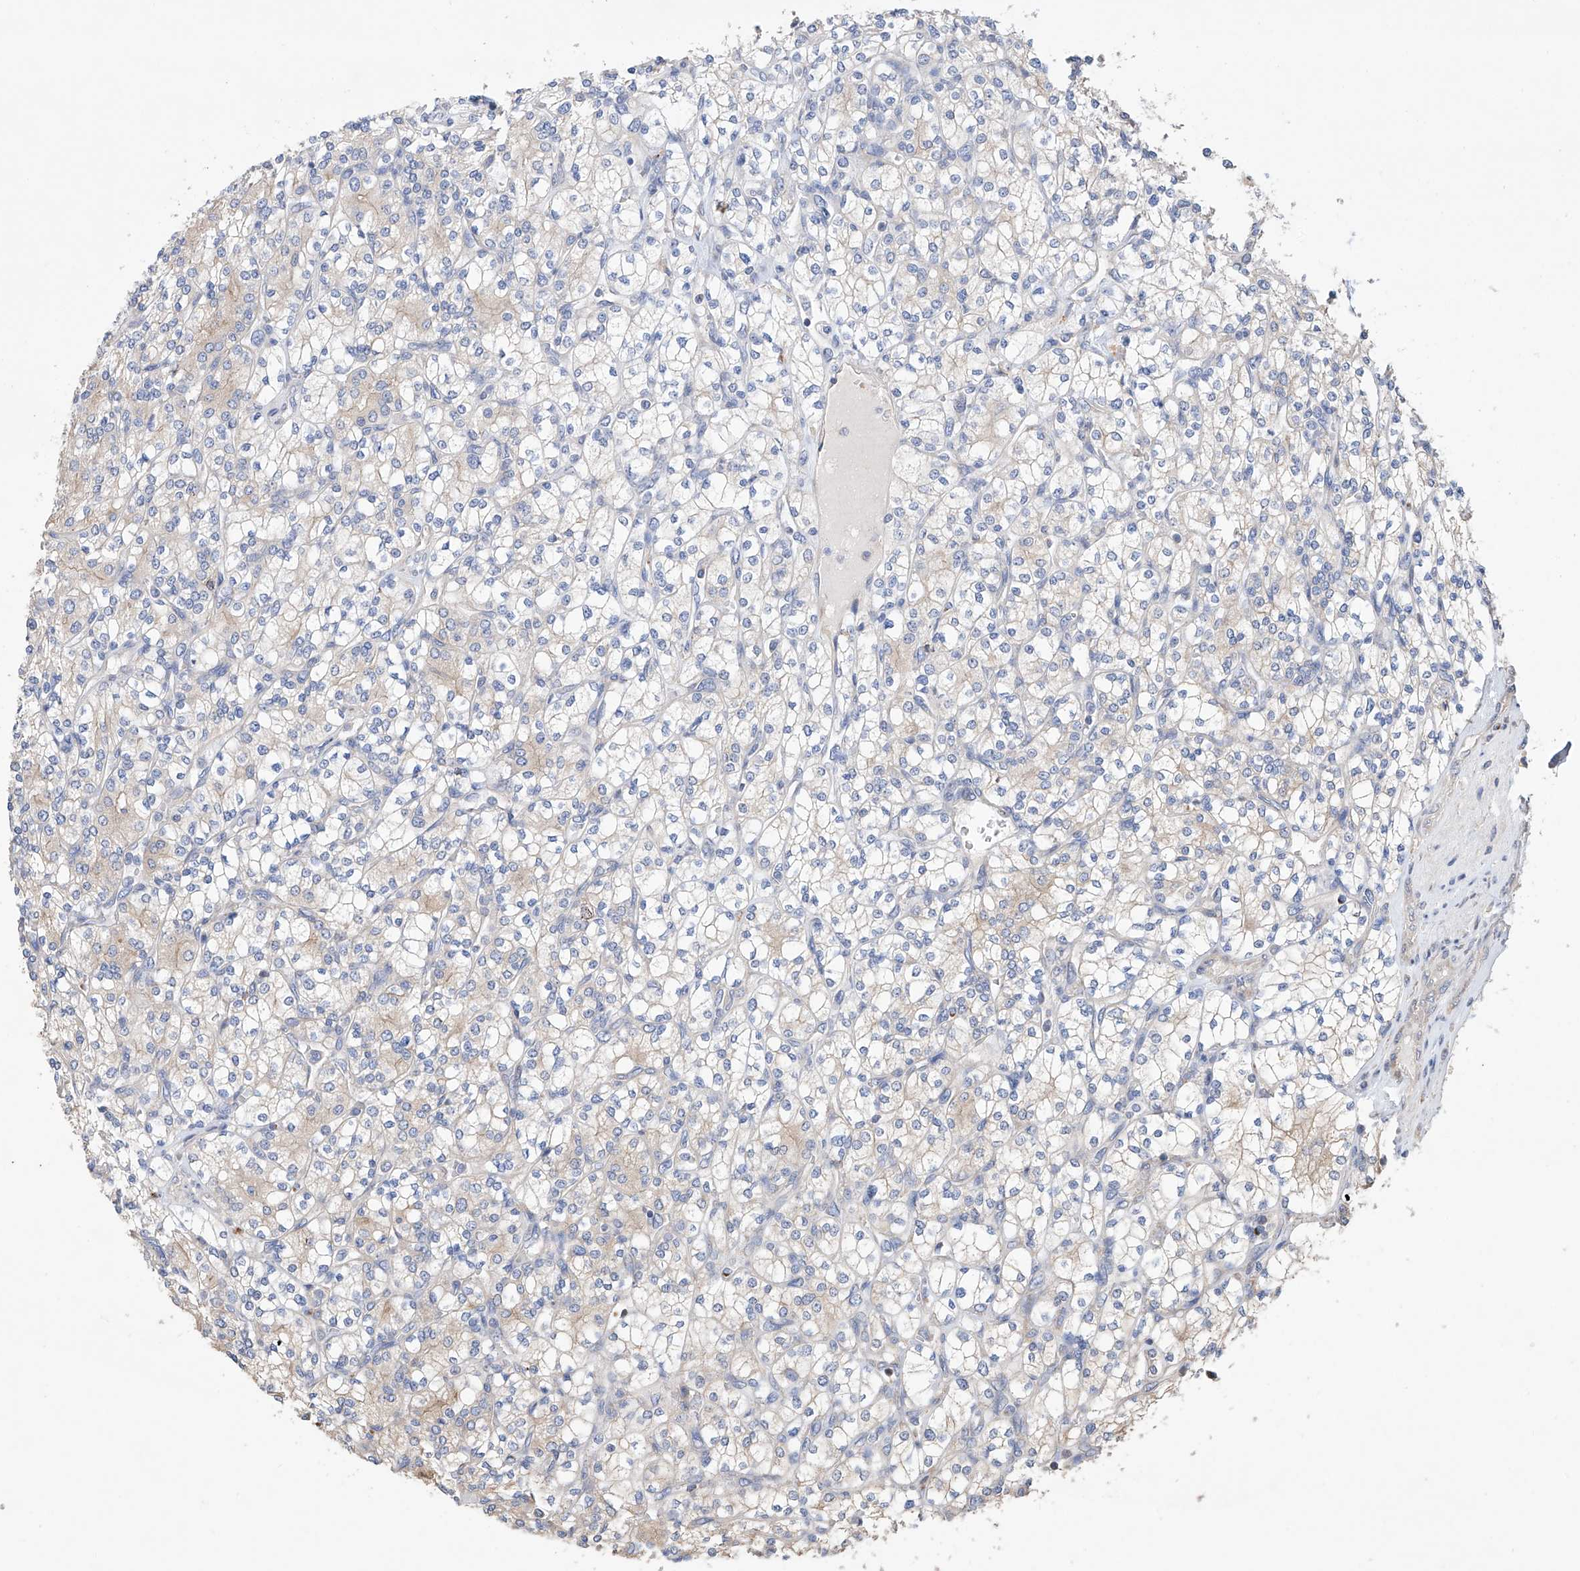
{"staining": {"intensity": "negative", "quantity": "none", "location": "none"}, "tissue": "renal cancer", "cell_type": "Tumor cells", "image_type": "cancer", "snomed": [{"axis": "morphology", "description": "Adenocarcinoma, NOS"}, {"axis": "topography", "description": "Kidney"}], "caption": "Image shows no significant protein positivity in tumor cells of adenocarcinoma (renal).", "gene": "AFG1L", "patient": {"sex": "male", "age": 77}}